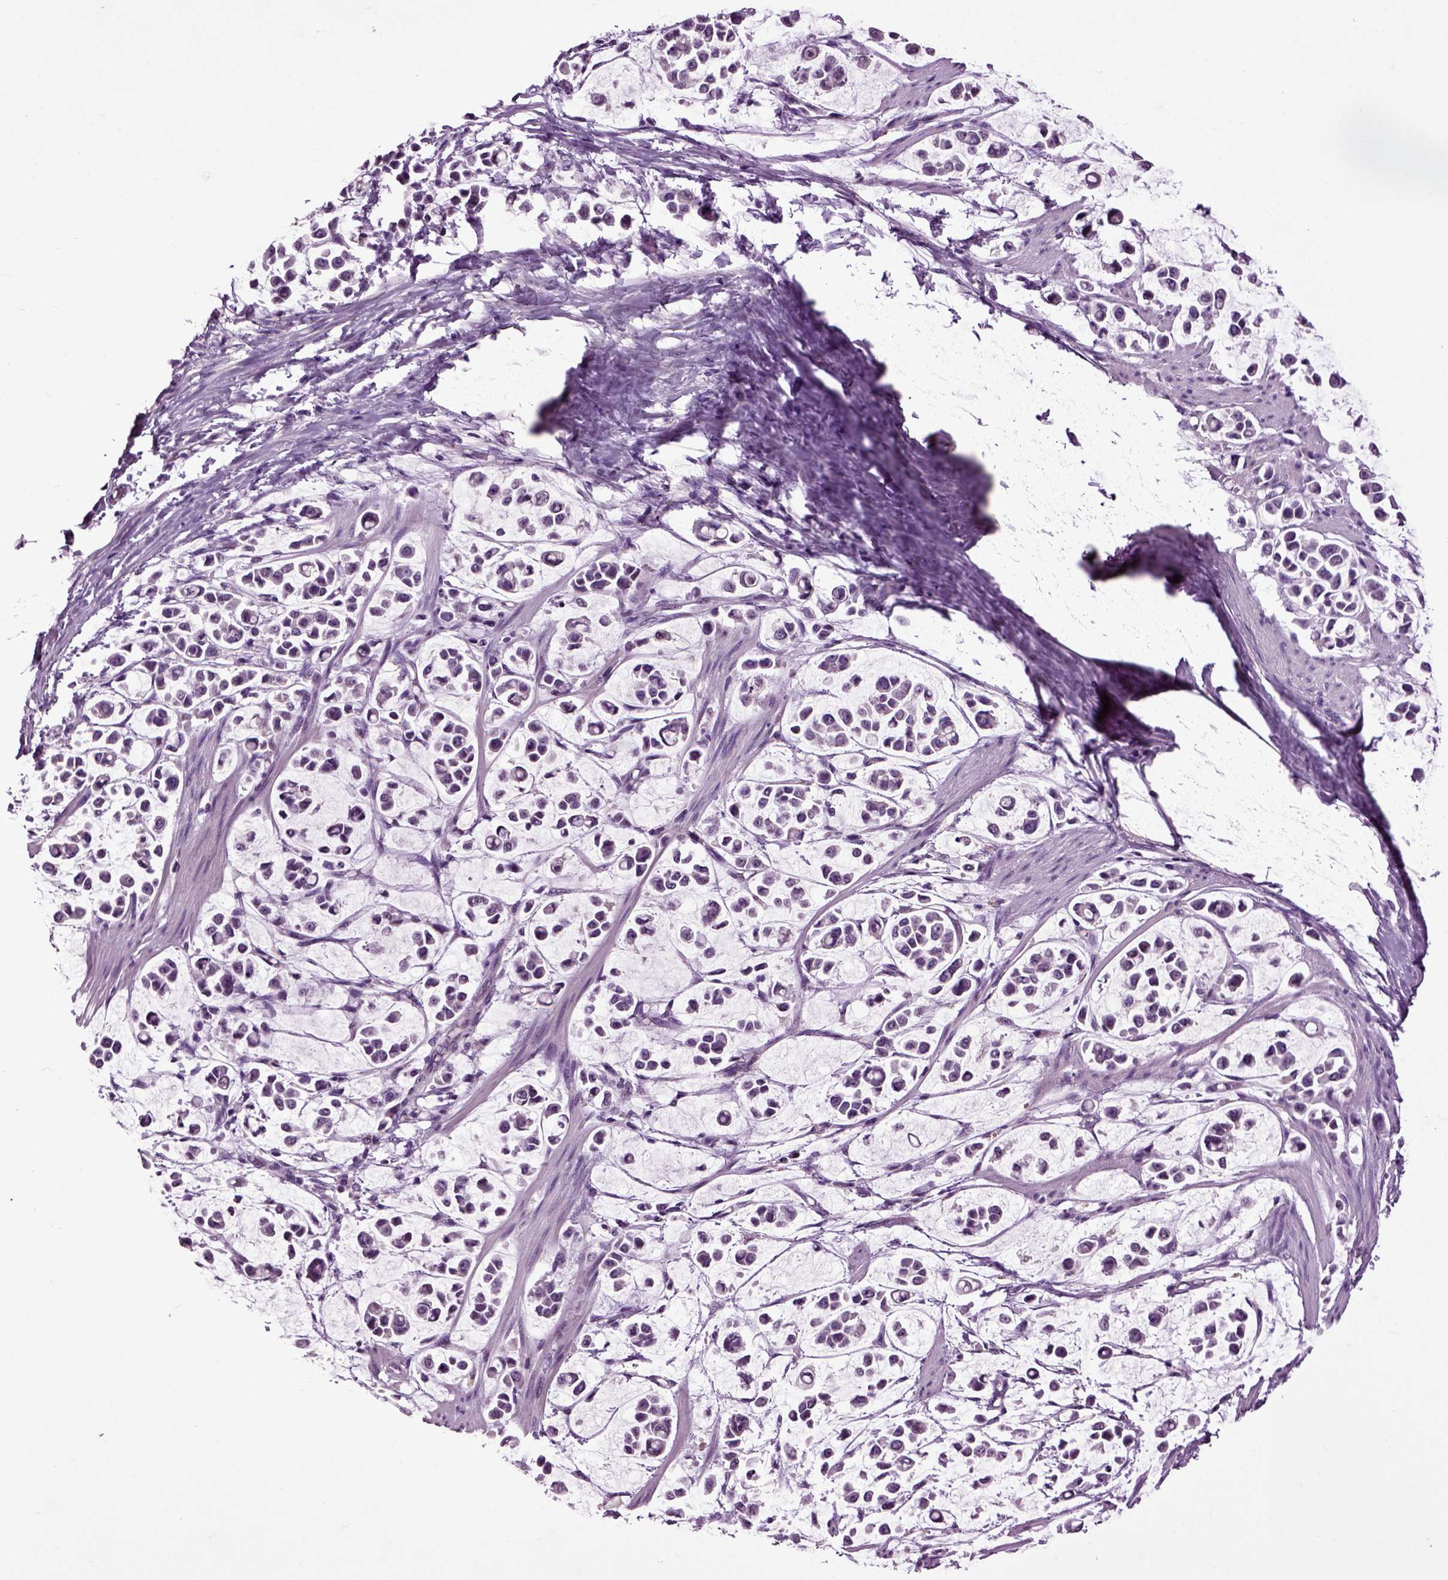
{"staining": {"intensity": "negative", "quantity": "none", "location": "none"}, "tissue": "stomach cancer", "cell_type": "Tumor cells", "image_type": "cancer", "snomed": [{"axis": "morphology", "description": "Adenocarcinoma, NOS"}, {"axis": "topography", "description": "Stomach"}], "caption": "Stomach cancer (adenocarcinoma) was stained to show a protein in brown. There is no significant expression in tumor cells.", "gene": "CRHR1", "patient": {"sex": "male", "age": 82}}